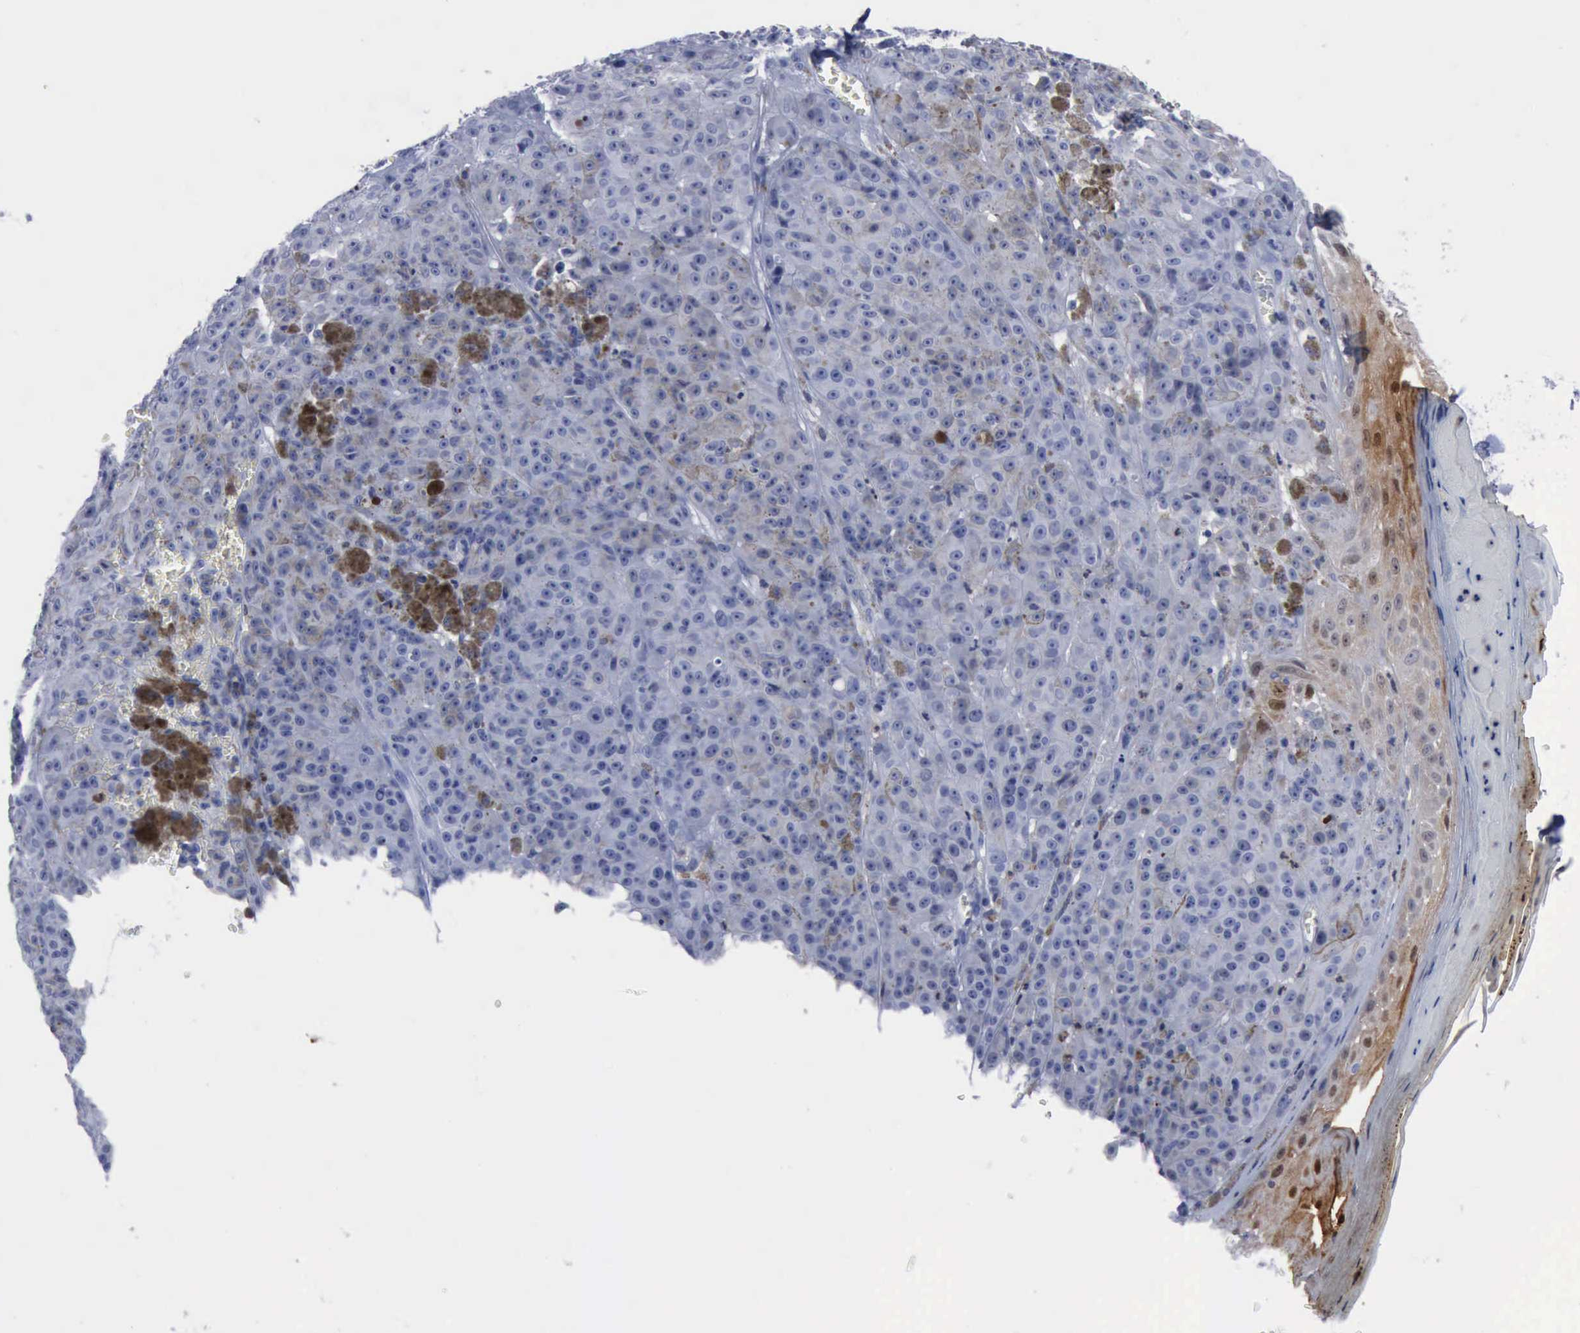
{"staining": {"intensity": "negative", "quantity": "none", "location": "none"}, "tissue": "melanoma", "cell_type": "Tumor cells", "image_type": "cancer", "snomed": [{"axis": "morphology", "description": "Malignant melanoma, NOS"}, {"axis": "topography", "description": "Skin"}], "caption": "Immunohistochemistry (IHC) of melanoma shows no staining in tumor cells.", "gene": "CSTA", "patient": {"sex": "male", "age": 40}}